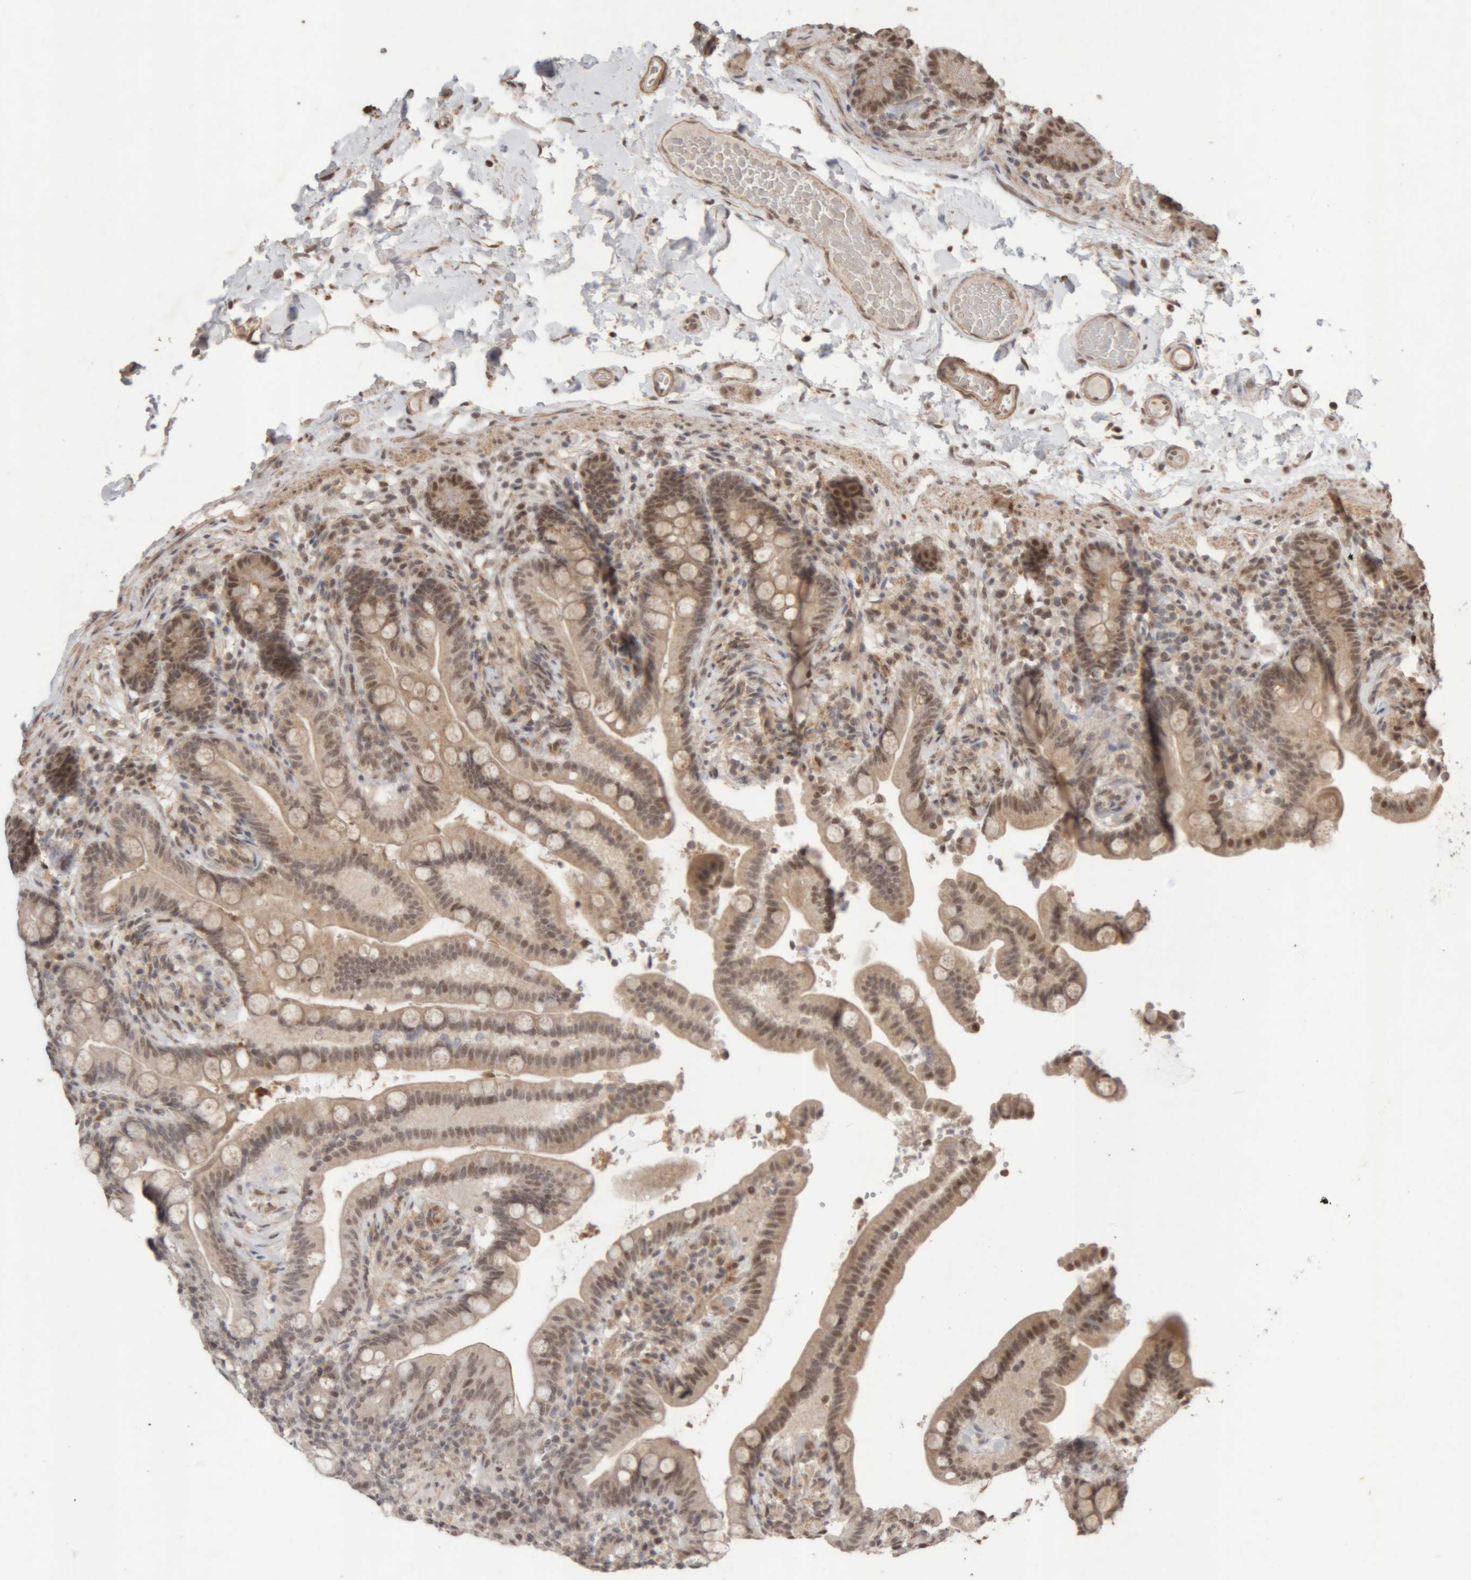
{"staining": {"intensity": "weak", "quantity": ">75%", "location": "cytoplasmic/membranous,nuclear"}, "tissue": "colon", "cell_type": "Endothelial cells", "image_type": "normal", "snomed": [{"axis": "morphology", "description": "Normal tissue, NOS"}, {"axis": "topography", "description": "Smooth muscle"}, {"axis": "topography", "description": "Colon"}], "caption": "The immunohistochemical stain shows weak cytoplasmic/membranous,nuclear staining in endothelial cells of benign colon. The protein is stained brown, and the nuclei are stained in blue (DAB (3,3'-diaminobenzidine) IHC with brightfield microscopy, high magnification).", "gene": "KEAP1", "patient": {"sex": "male", "age": 73}}